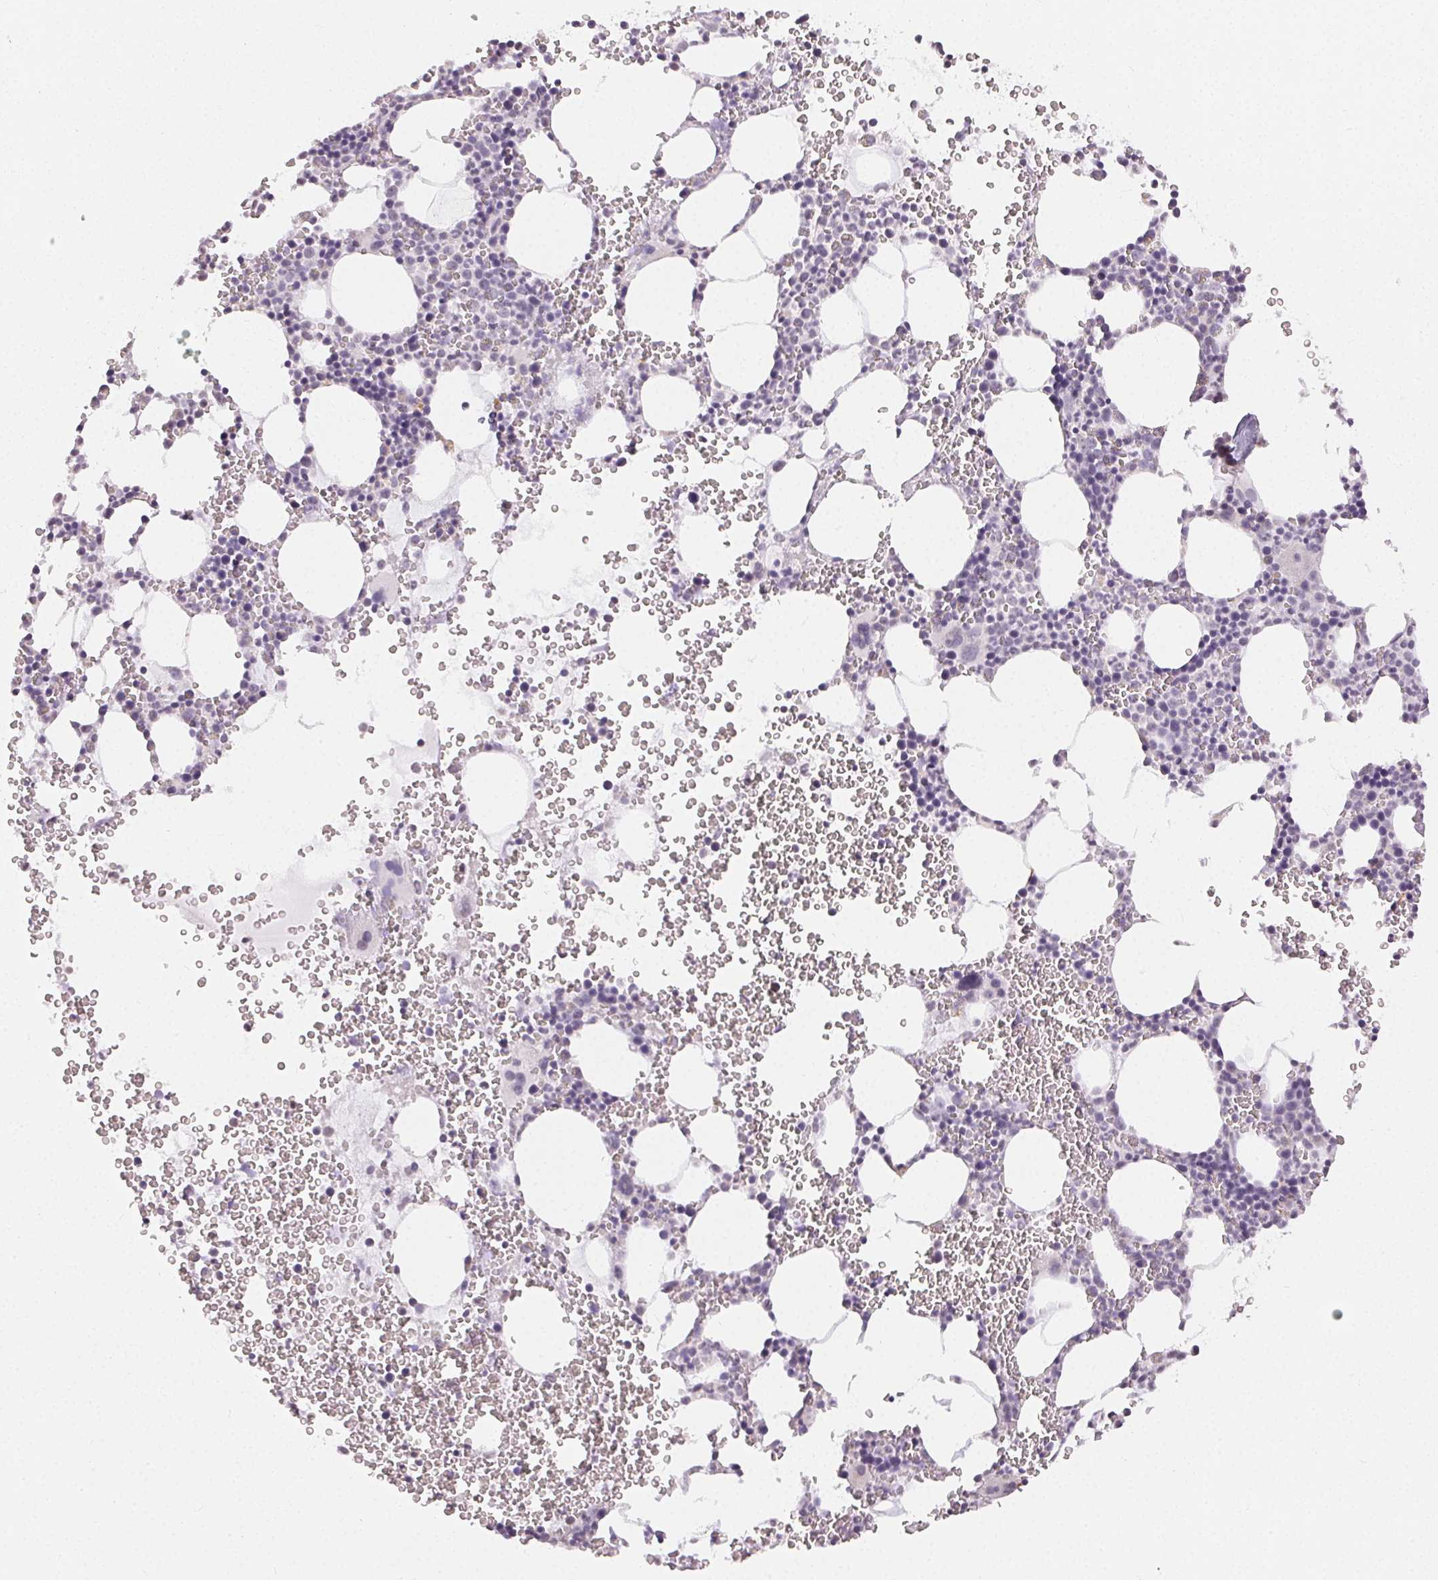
{"staining": {"intensity": "negative", "quantity": "none", "location": "none"}, "tissue": "bone marrow", "cell_type": "Hematopoietic cells", "image_type": "normal", "snomed": [{"axis": "morphology", "description": "Normal tissue, NOS"}, {"axis": "topography", "description": "Bone marrow"}], "caption": "Human bone marrow stained for a protein using immunohistochemistry (IHC) displays no staining in hematopoietic cells.", "gene": "TMEM174", "patient": {"sex": "male", "age": 82}}